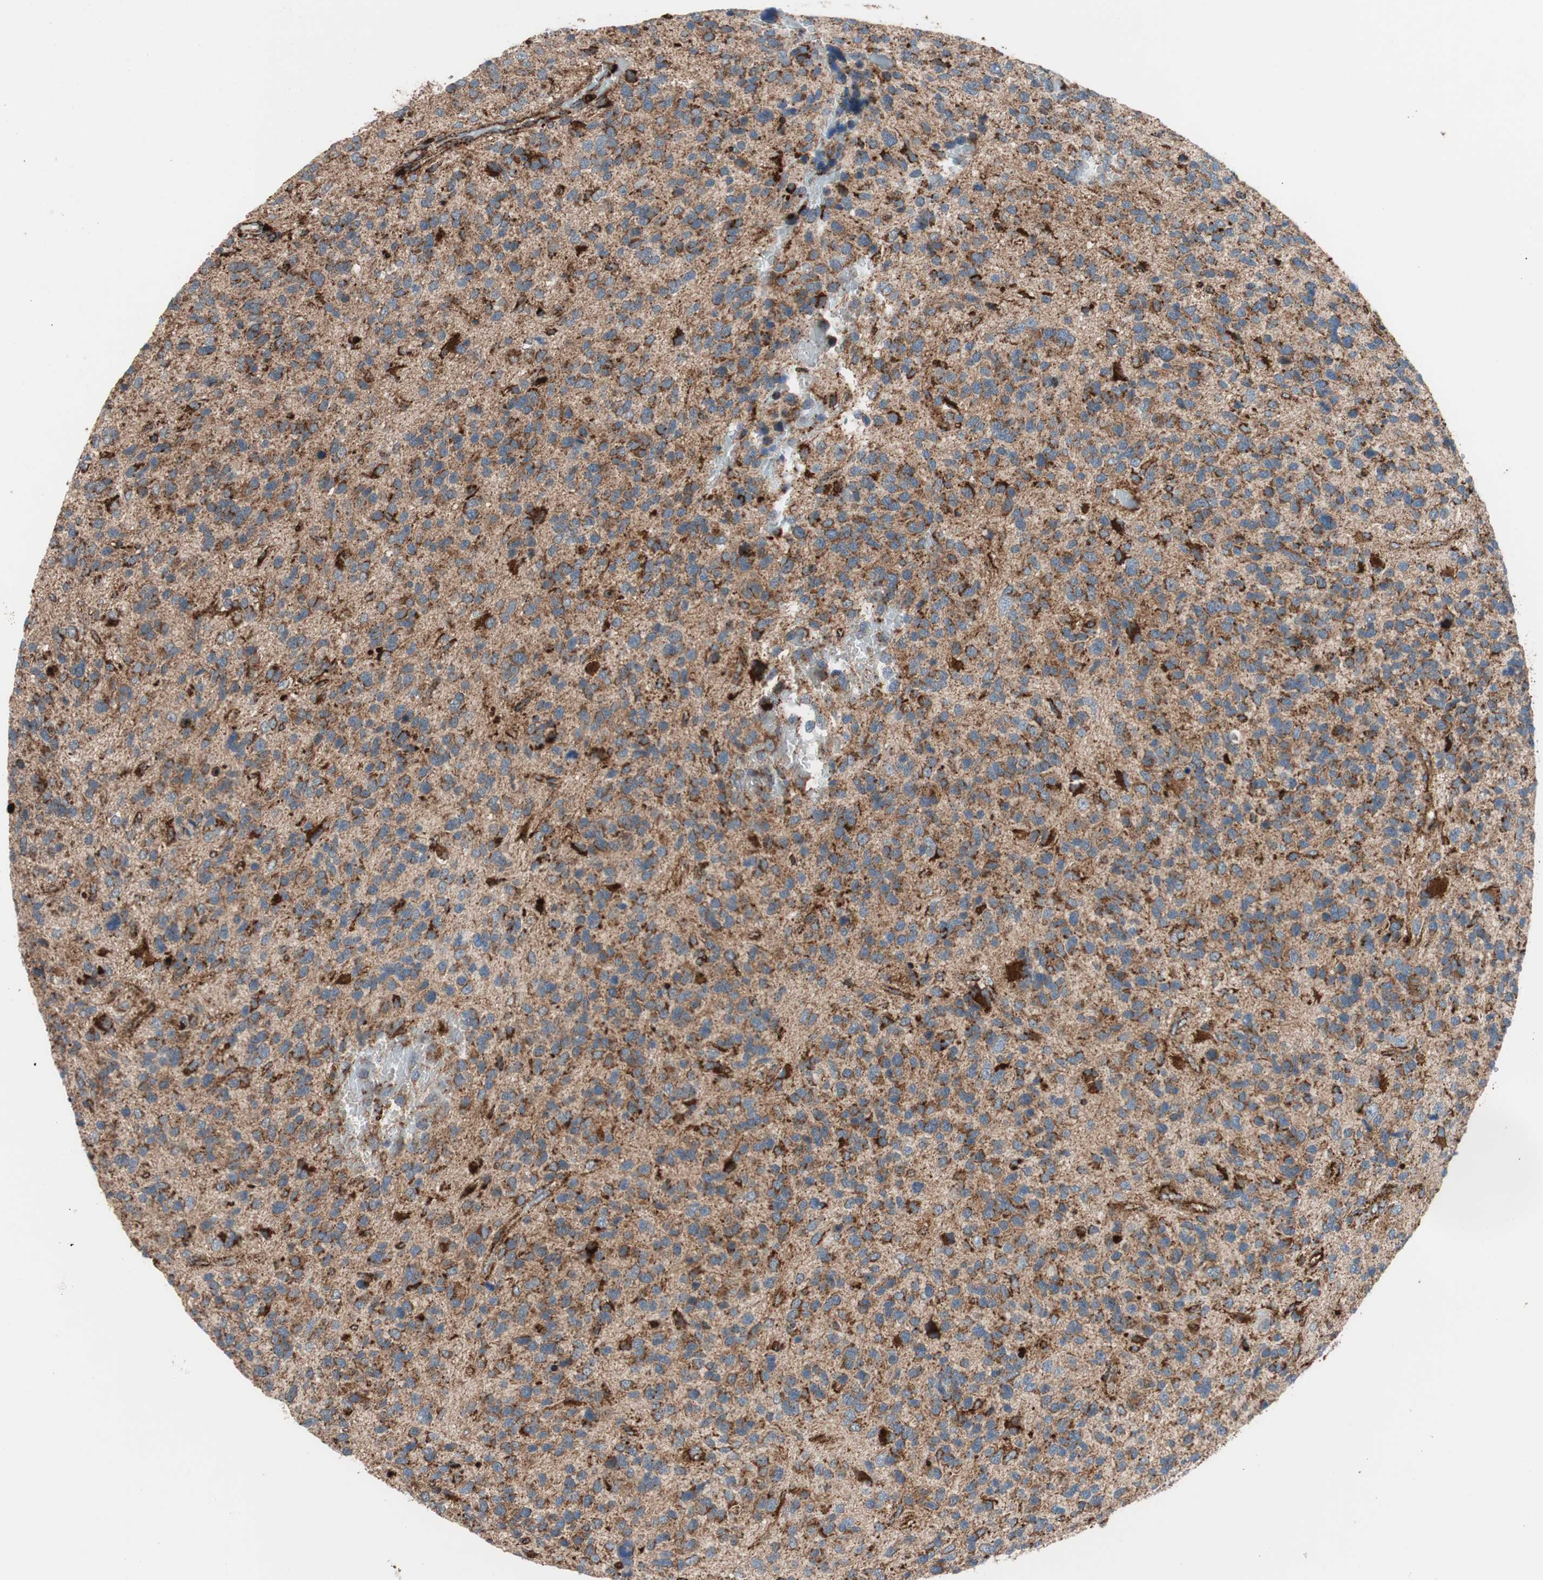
{"staining": {"intensity": "strong", "quantity": ">75%", "location": "cytoplasmic/membranous"}, "tissue": "glioma", "cell_type": "Tumor cells", "image_type": "cancer", "snomed": [{"axis": "morphology", "description": "Glioma, malignant, High grade"}, {"axis": "topography", "description": "Brain"}], "caption": "Glioma was stained to show a protein in brown. There is high levels of strong cytoplasmic/membranous staining in about >75% of tumor cells.", "gene": "LAMP1", "patient": {"sex": "female", "age": 58}}